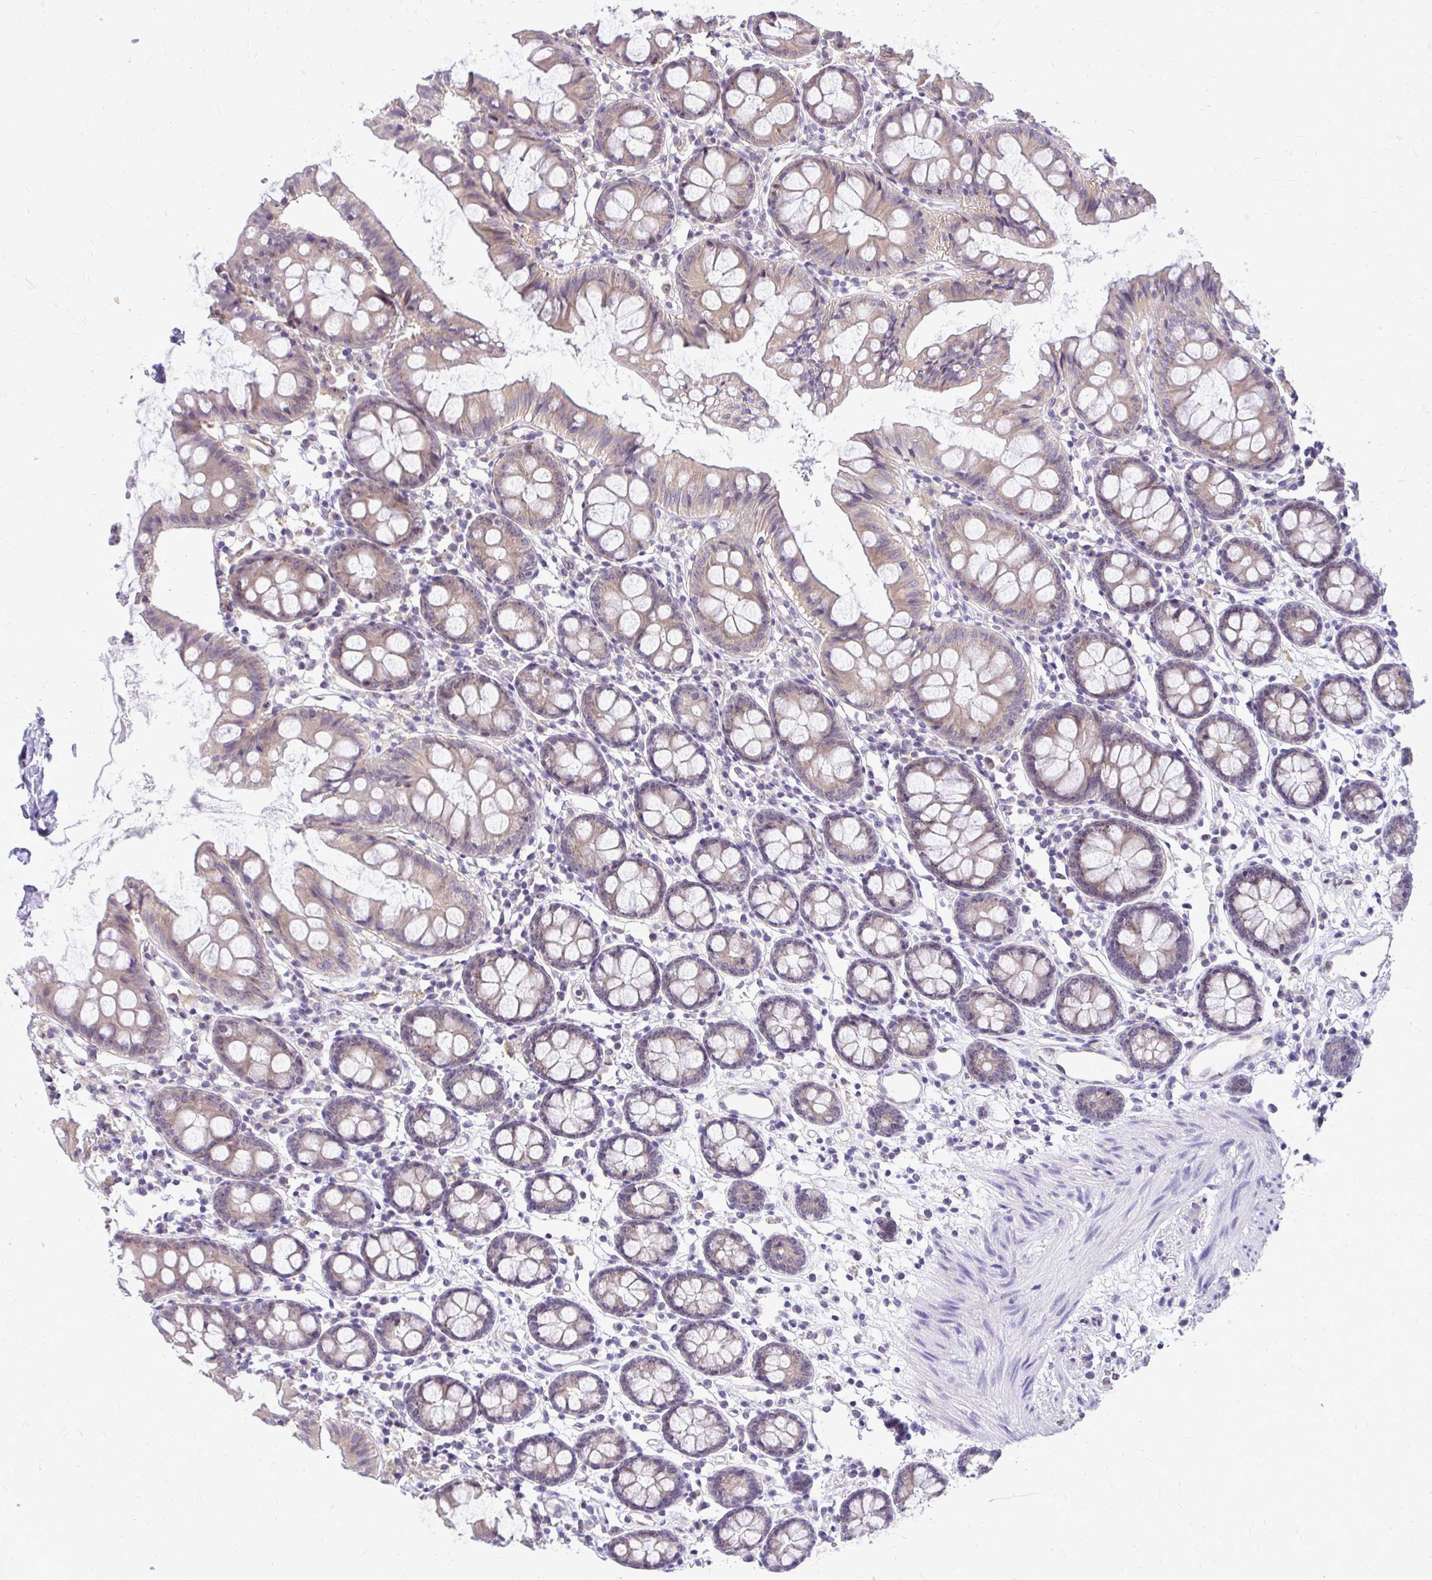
{"staining": {"intensity": "moderate", "quantity": ">75%", "location": "cytoplasmic/membranous"}, "tissue": "colon", "cell_type": "Endothelial cells", "image_type": "normal", "snomed": [{"axis": "morphology", "description": "Normal tissue, NOS"}, {"axis": "topography", "description": "Colon"}], "caption": "Endothelial cells exhibit moderate cytoplasmic/membranous positivity in about >75% of cells in unremarkable colon.", "gene": "NIFK", "patient": {"sex": "female", "age": 84}}